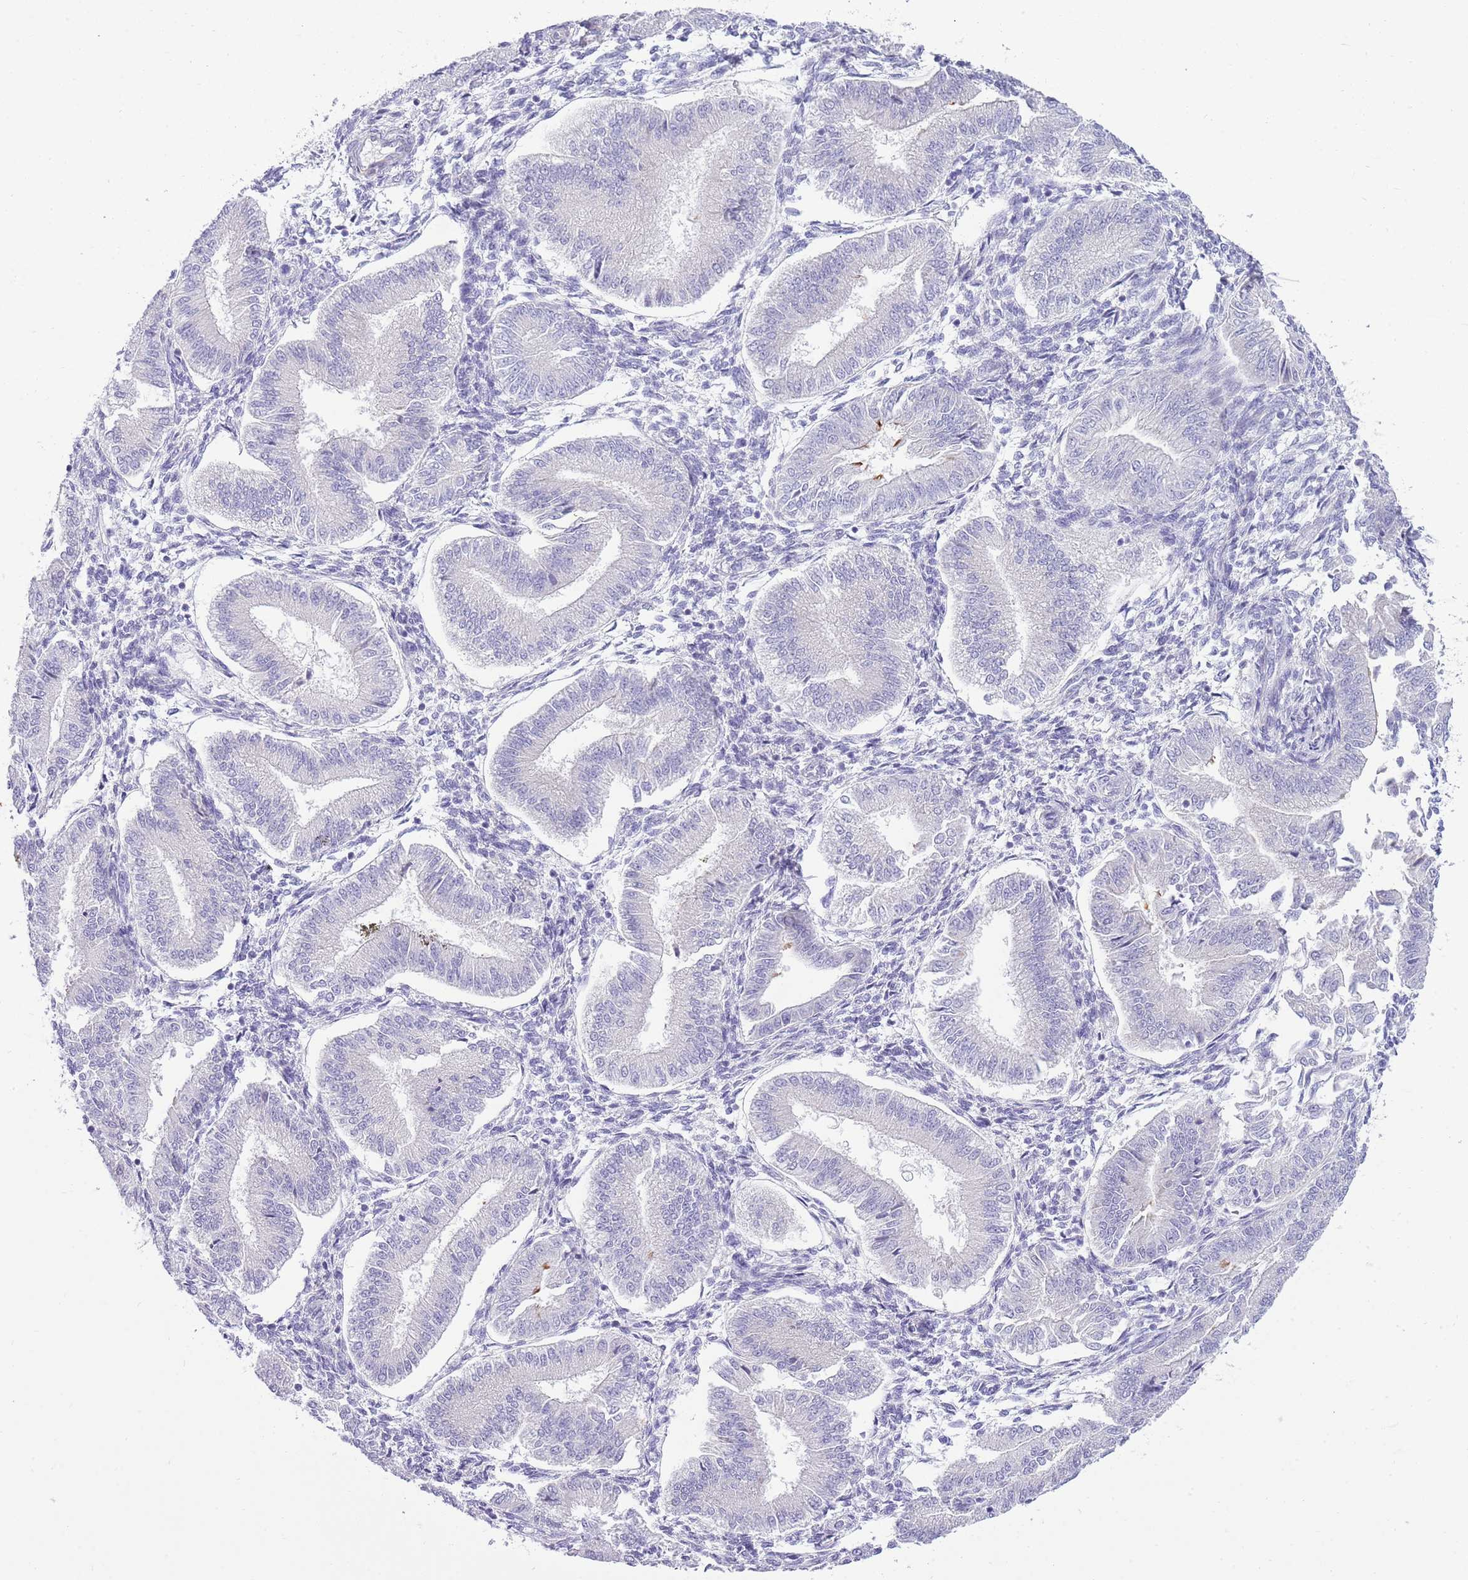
{"staining": {"intensity": "negative", "quantity": "none", "location": "none"}, "tissue": "endometrium", "cell_type": "Cells in endometrial stroma", "image_type": "normal", "snomed": [{"axis": "morphology", "description": "Normal tissue, NOS"}, {"axis": "topography", "description": "Endometrium"}], "caption": "This is a histopathology image of immunohistochemistry (IHC) staining of benign endometrium, which shows no expression in cells in endometrial stroma.", "gene": "ZC4H2", "patient": {"sex": "female", "age": 39}}